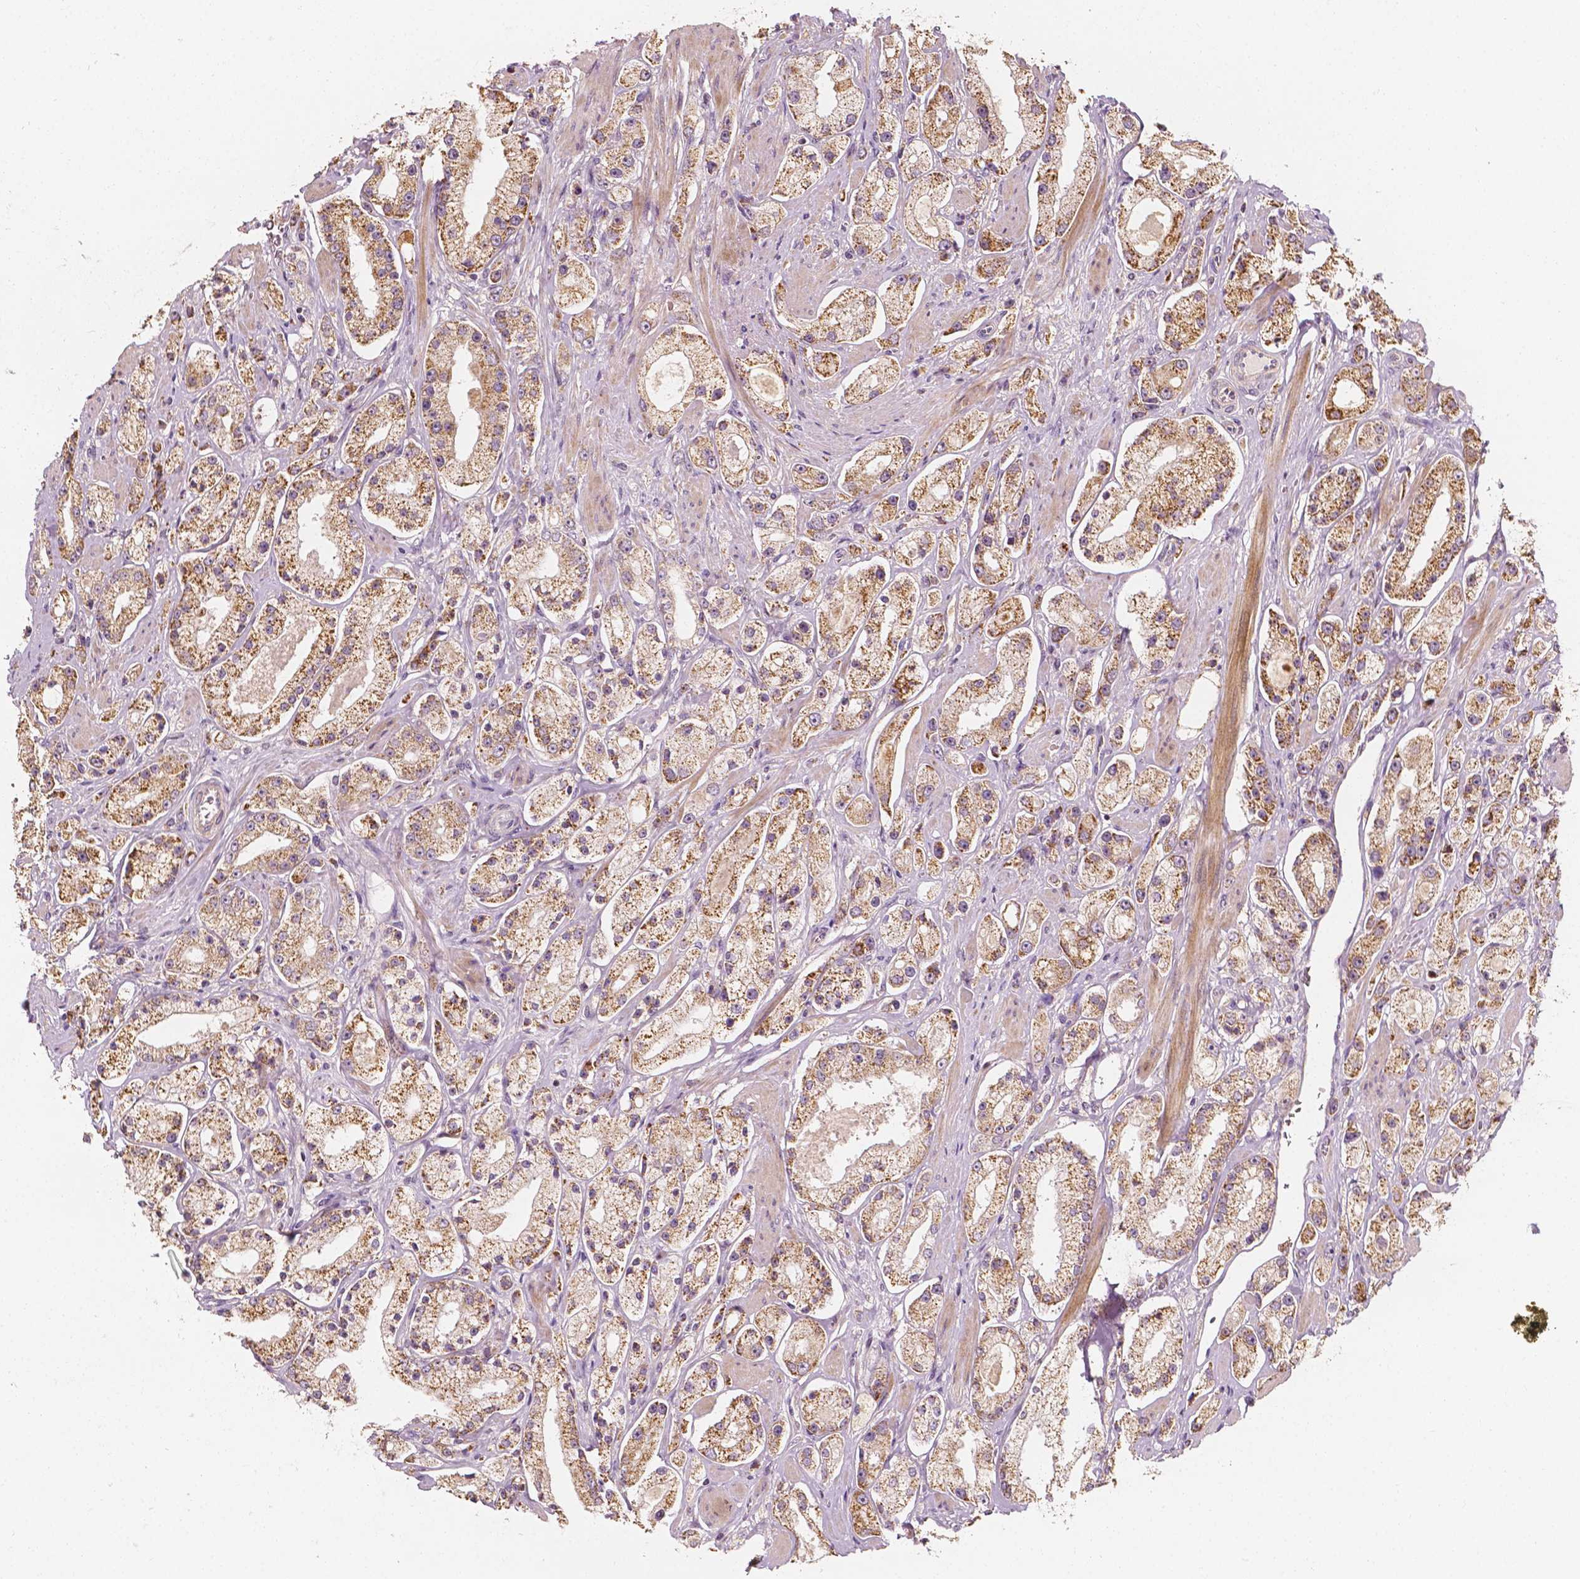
{"staining": {"intensity": "moderate", "quantity": ">75%", "location": "cytoplasmic/membranous"}, "tissue": "prostate cancer", "cell_type": "Tumor cells", "image_type": "cancer", "snomed": [{"axis": "morphology", "description": "Adenocarcinoma, High grade"}, {"axis": "topography", "description": "Prostate"}], "caption": "An immunohistochemistry photomicrograph of neoplastic tissue is shown. Protein staining in brown labels moderate cytoplasmic/membranous positivity in prostate cancer (adenocarcinoma (high-grade)) within tumor cells. (DAB (3,3'-diaminobenzidine) IHC, brown staining for protein, blue staining for nuclei).", "gene": "SHPK", "patient": {"sex": "male", "age": 67}}